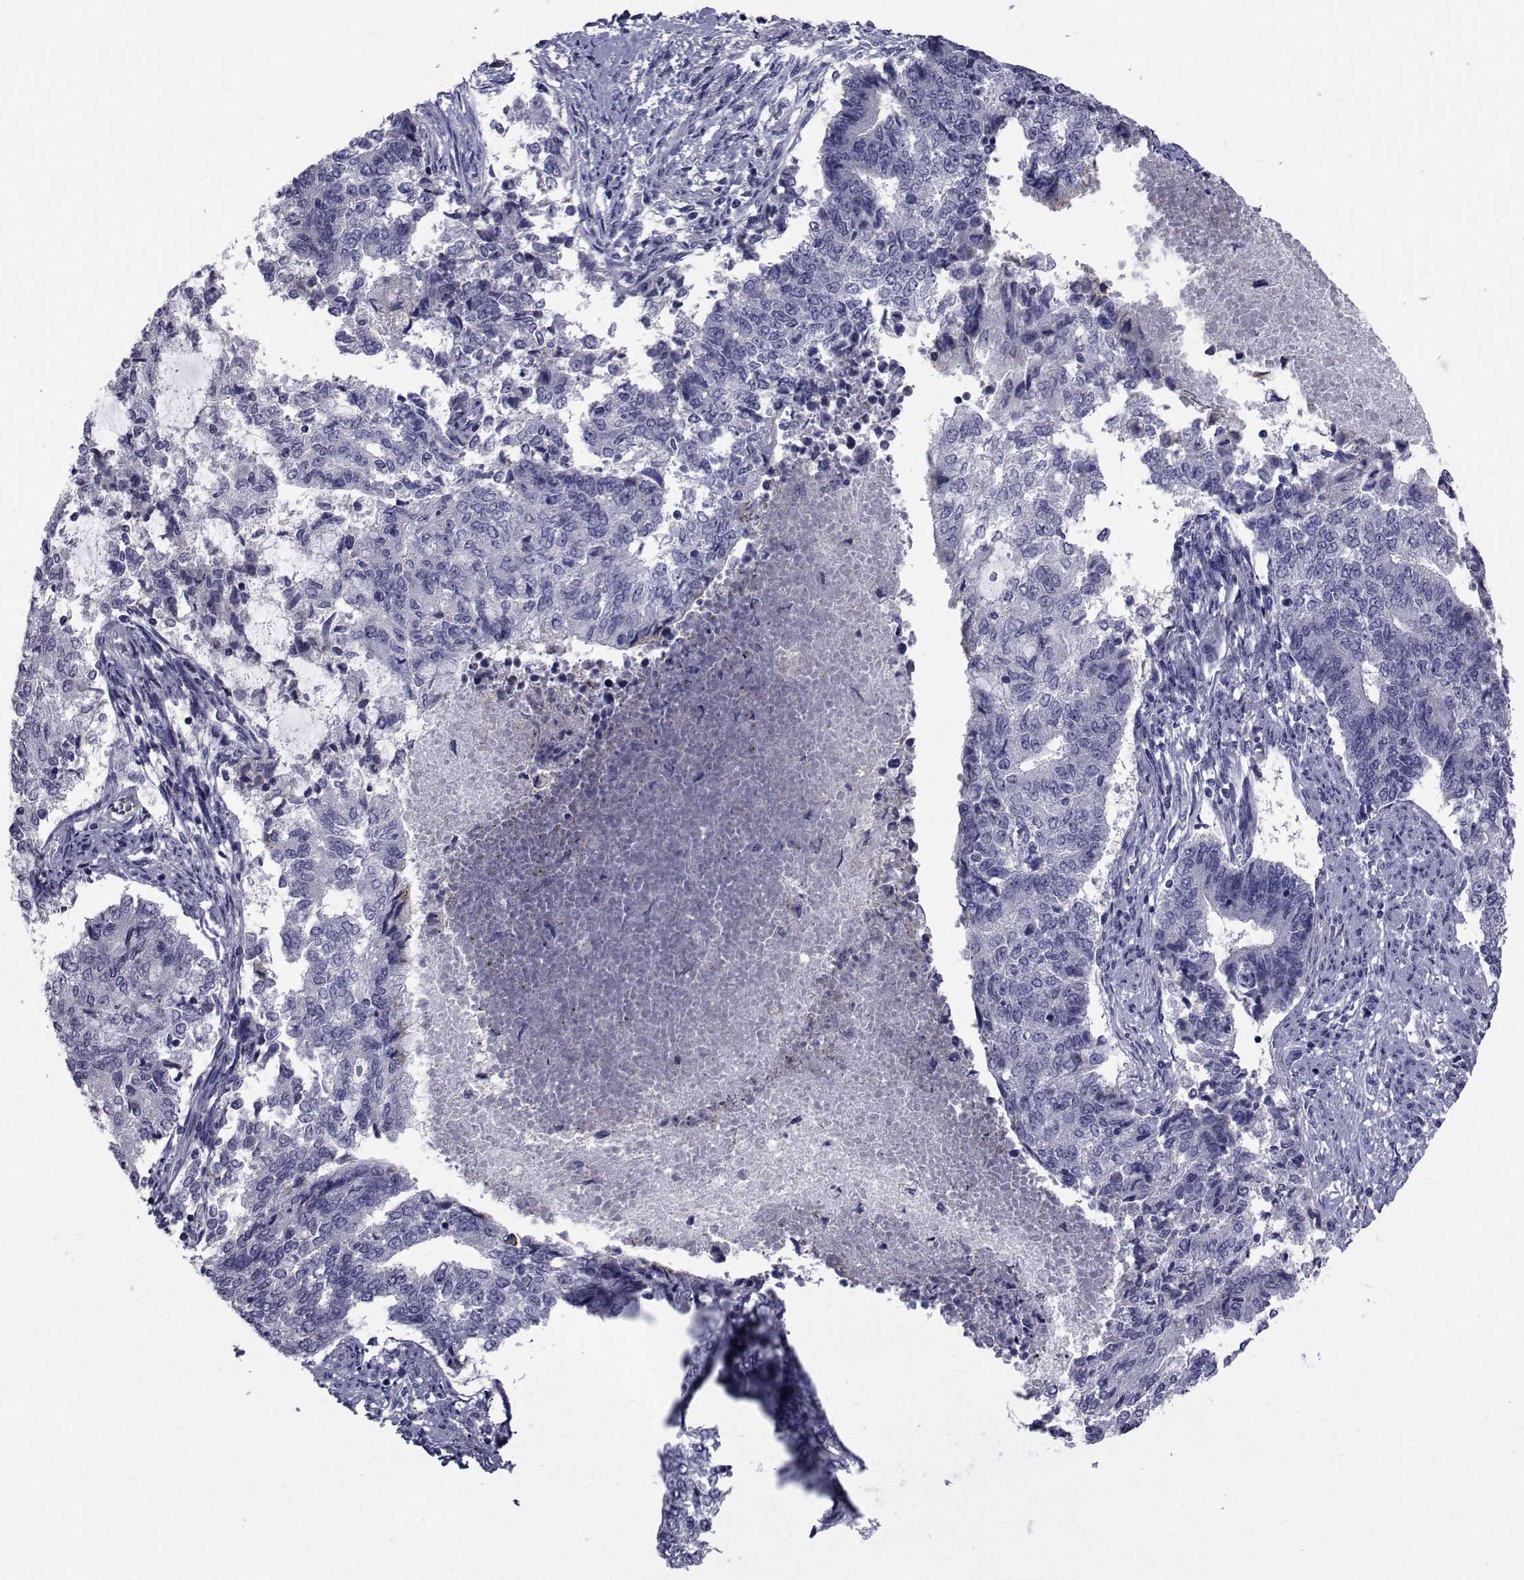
{"staining": {"intensity": "negative", "quantity": "none", "location": "none"}, "tissue": "endometrial cancer", "cell_type": "Tumor cells", "image_type": "cancer", "snomed": [{"axis": "morphology", "description": "Adenocarcinoma, NOS"}, {"axis": "topography", "description": "Endometrium"}], "caption": "The histopathology image shows no staining of tumor cells in endometrial cancer (adenocarcinoma).", "gene": "SEMA5B", "patient": {"sex": "female", "age": 65}}